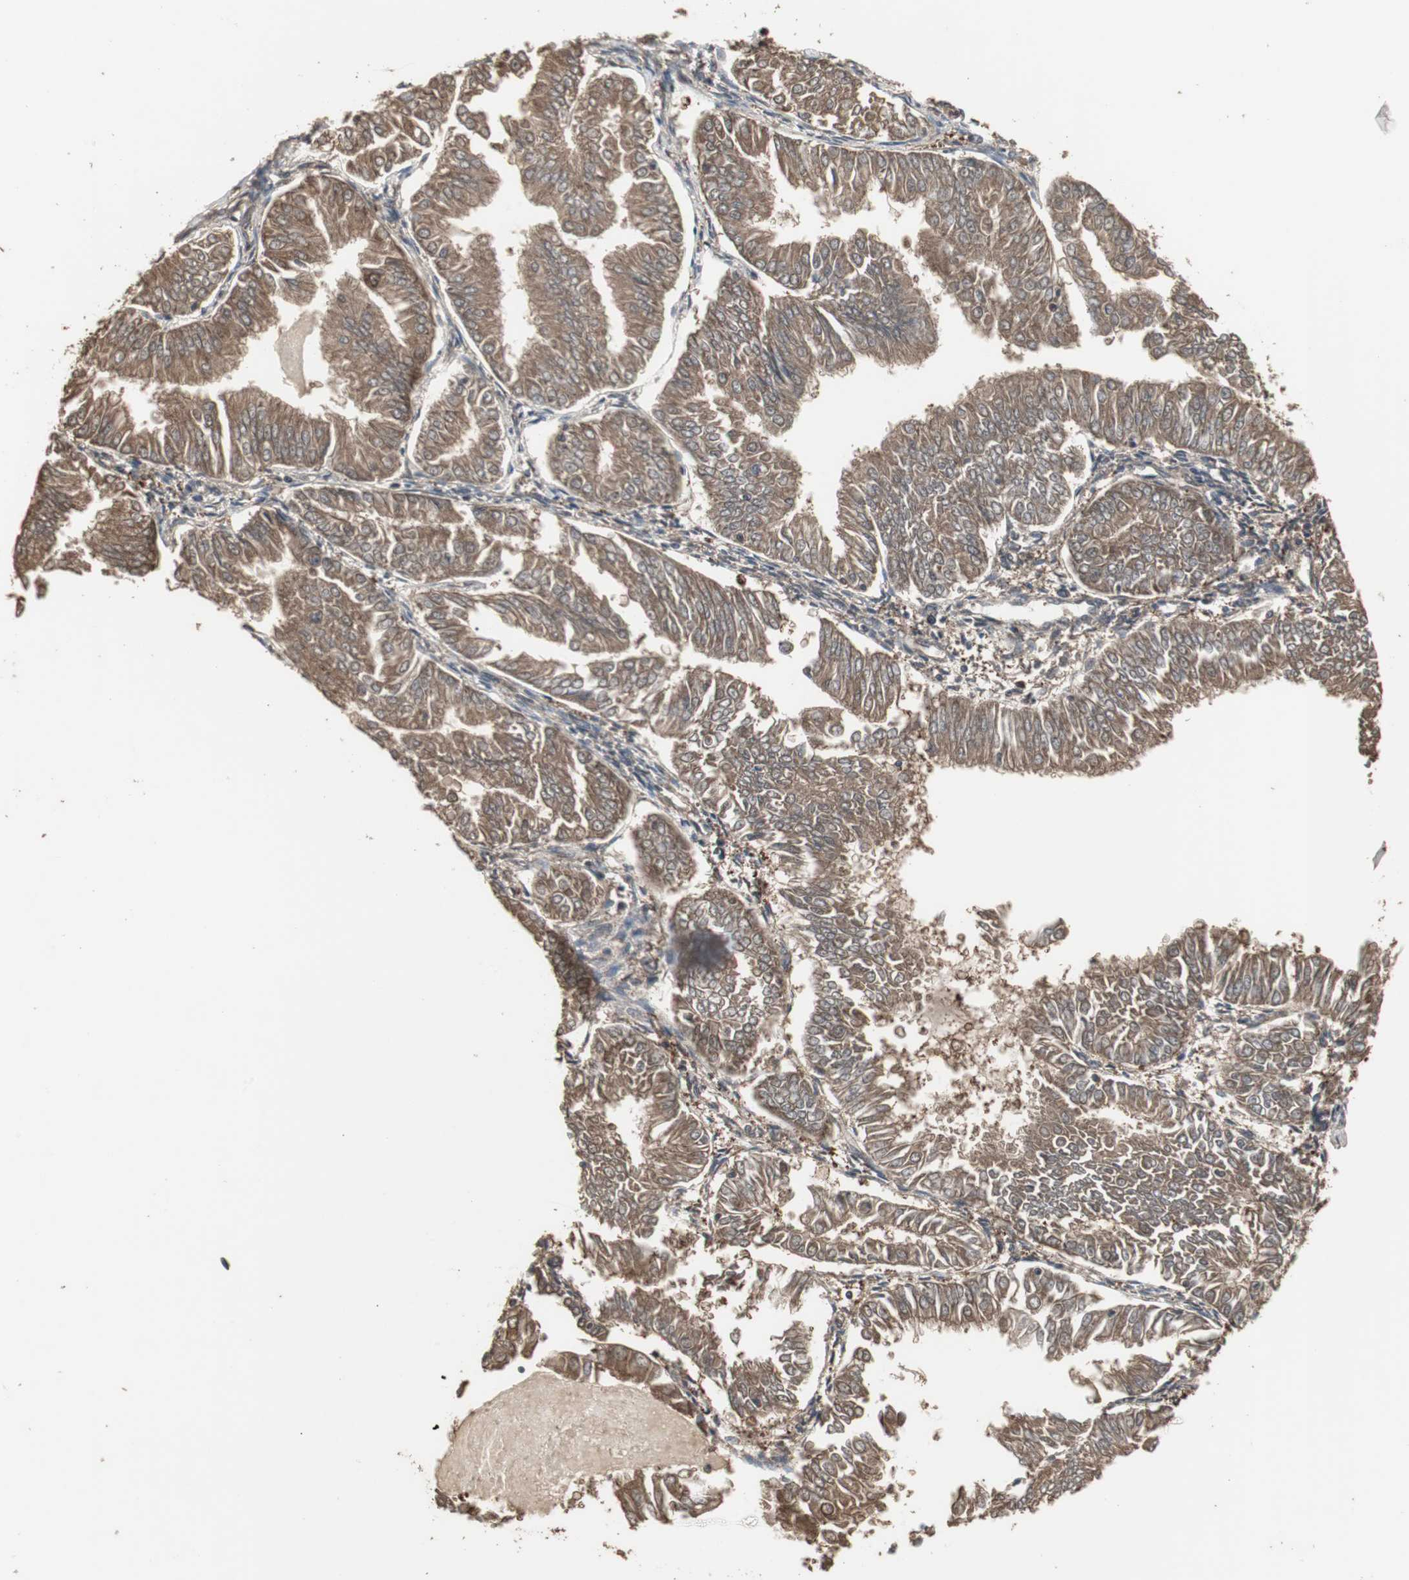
{"staining": {"intensity": "strong", "quantity": ">75%", "location": "cytoplasmic/membranous"}, "tissue": "endometrial cancer", "cell_type": "Tumor cells", "image_type": "cancer", "snomed": [{"axis": "morphology", "description": "Adenocarcinoma, NOS"}, {"axis": "topography", "description": "Endometrium"}], "caption": "Endometrial cancer (adenocarcinoma) stained for a protein shows strong cytoplasmic/membranous positivity in tumor cells. (Brightfield microscopy of DAB IHC at high magnification).", "gene": "HPRT1", "patient": {"sex": "female", "age": 53}}